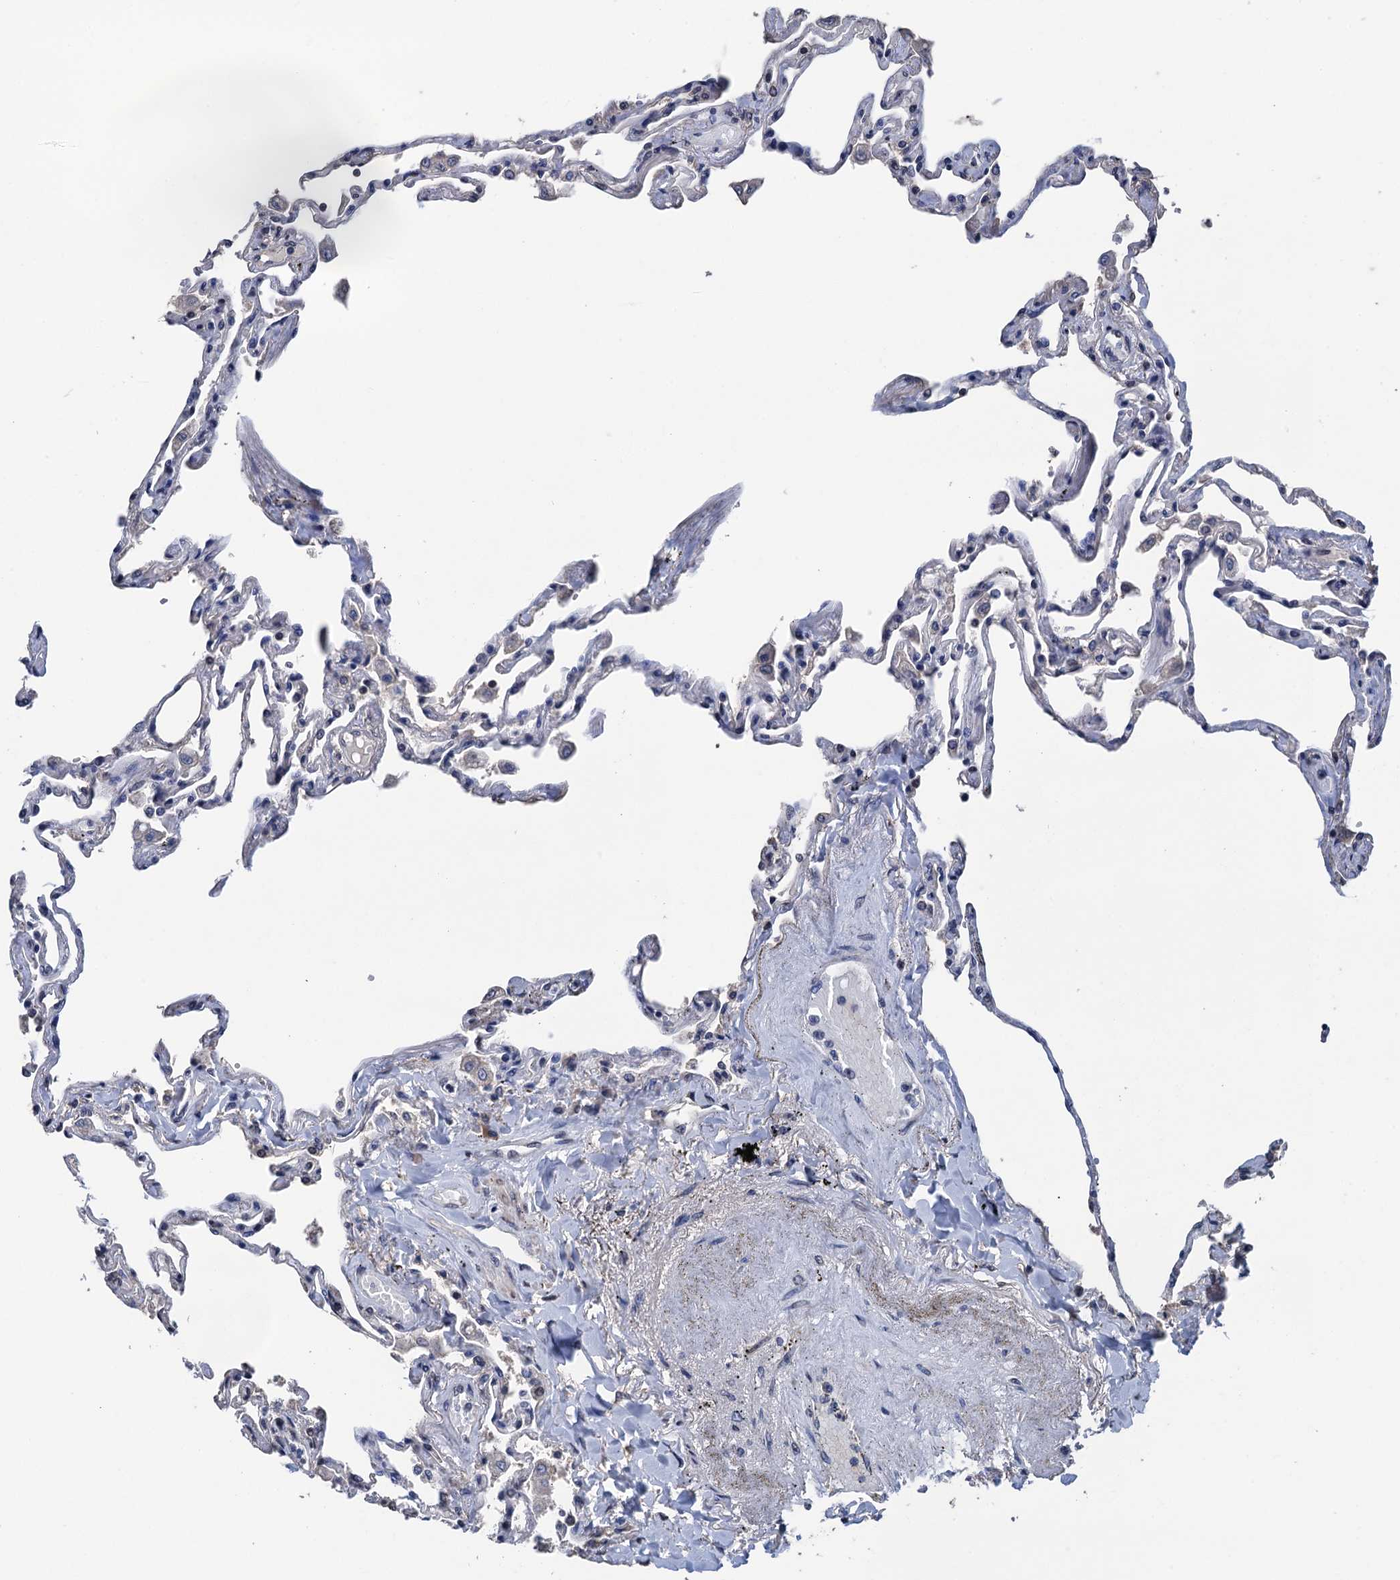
{"staining": {"intensity": "moderate", "quantity": "<25%", "location": "cytoplasmic/membranous,nuclear"}, "tissue": "lung", "cell_type": "Alveolar cells", "image_type": "normal", "snomed": [{"axis": "morphology", "description": "Normal tissue, NOS"}, {"axis": "topography", "description": "Lung"}], "caption": "A micrograph of lung stained for a protein demonstrates moderate cytoplasmic/membranous,nuclear brown staining in alveolar cells. The staining was performed using DAB (3,3'-diaminobenzidine), with brown indicating positive protein expression. Nuclei are stained blue with hematoxylin.", "gene": "ART5", "patient": {"sex": "female", "age": 67}}